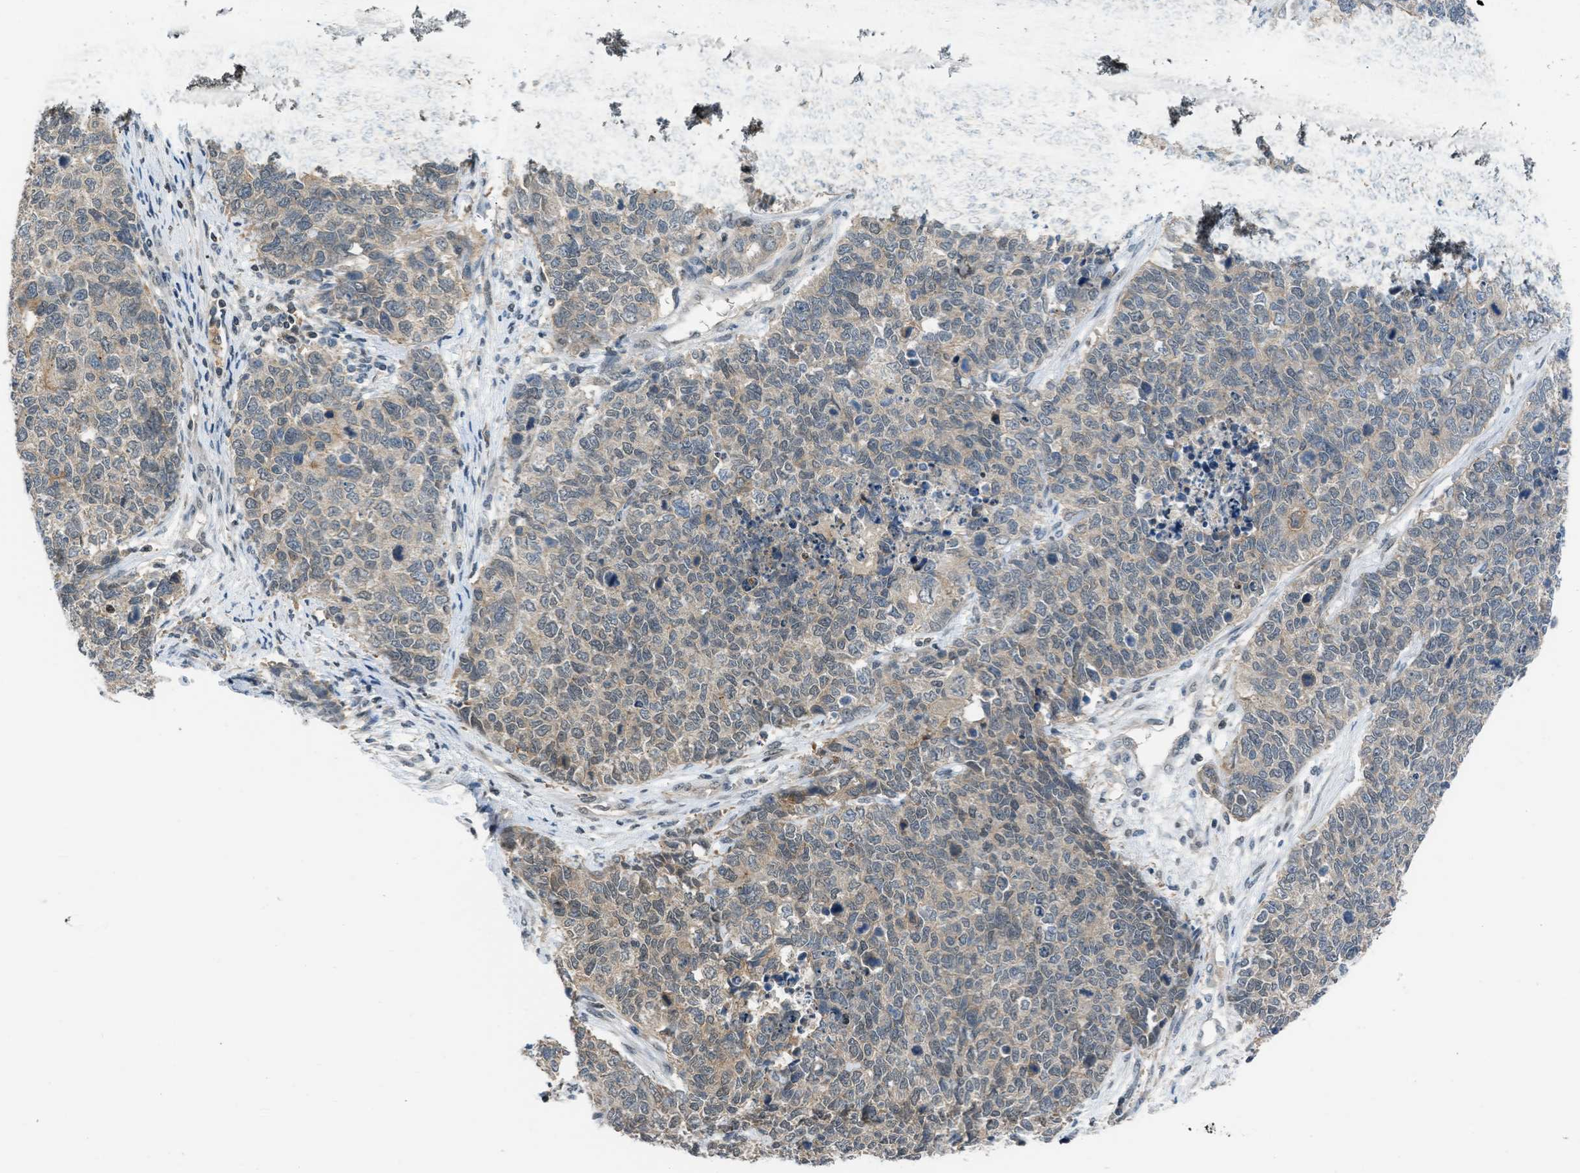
{"staining": {"intensity": "weak", "quantity": ">75%", "location": "cytoplasmic/membranous"}, "tissue": "cervical cancer", "cell_type": "Tumor cells", "image_type": "cancer", "snomed": [{"axis": "morphology", "description": "Squamous cell carcinoma, NOS"}, {"axis": "topography", "description": "Cervix"}], "caption": "Cervical cancer was stained to show a protein in brown. There is low levels of weak cytoplasmic/membranous expression in approximately >75% of tumor cells. The protein of interest is shown in brown color, while the nuclei are stained blue.", "gene": "TTBK2", "patient": {"sex": "female", "age": 63}}